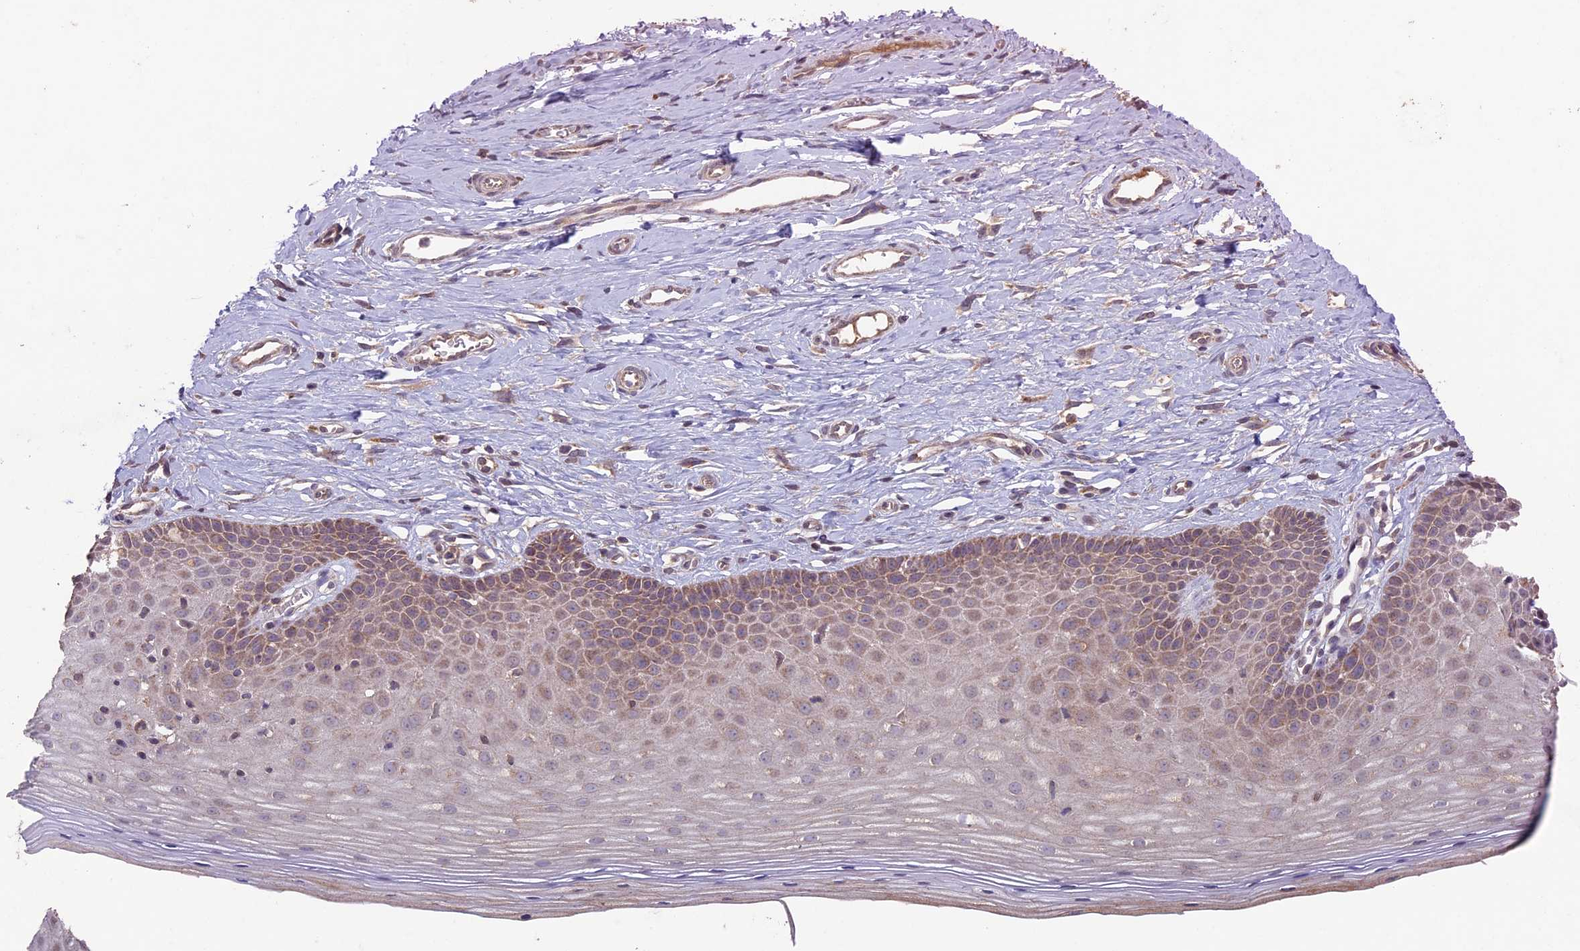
{"staining": {"intensity": "weak", "quantity": "<25%", "location": "cytoplasmic/membranous"}, "tissue": "cervix", "cell_type": "Glandular cells", "image_type": "normal", "snomed": [{"axis": "morphology", "description": "Normal tissue, NOS"}, {"axis": "topography", "description": "Cervix"}], "caption": "Histopathology image shows no significant protein staining in glandular cells of unremarkable cervix.", "gene": "RCCD1", "patient": {"sex": "female", "age": 36}}